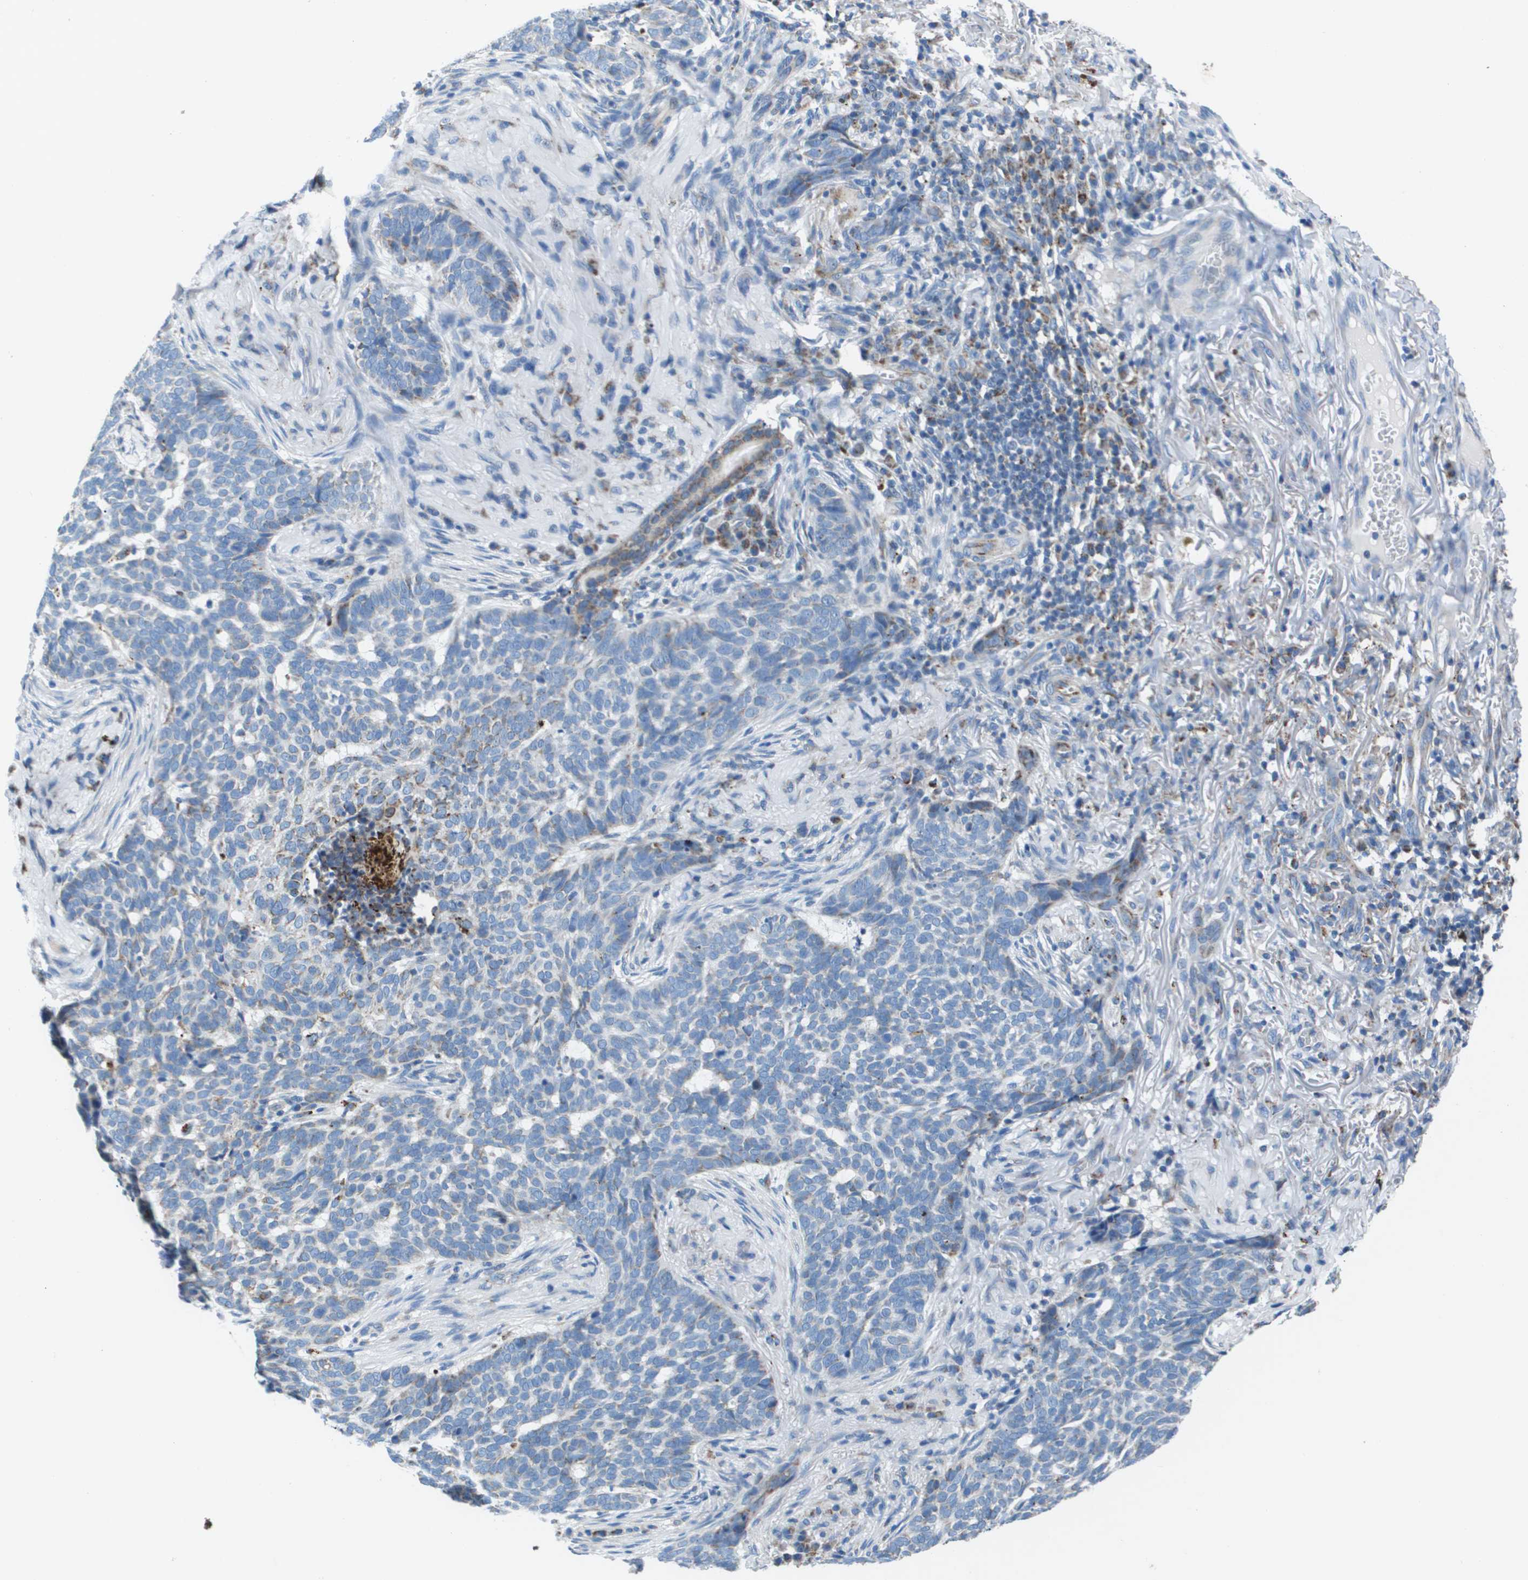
{"staining": {"intensity": "weak", "quantity": "<25%", "location": "cytoplasmic/membranous"}, "tissue": "skin cancer", "cell_type": "Tumor cells", "image_type": "cancer", "snomed": [{"axis": "morphology", "description": "Basal cell carcinoma"}, {"axis": "topography", "description": "Skin"}], "caption": "High power microscopy micrograph of an immunohistochemistry (IHC) photomicrograph of skin cancer (basal cell carcinoma), revealing no significant positivity in tumor cells.", "gene": "ZDHHC3", "patient": {"sex": "male", "age": 85}}